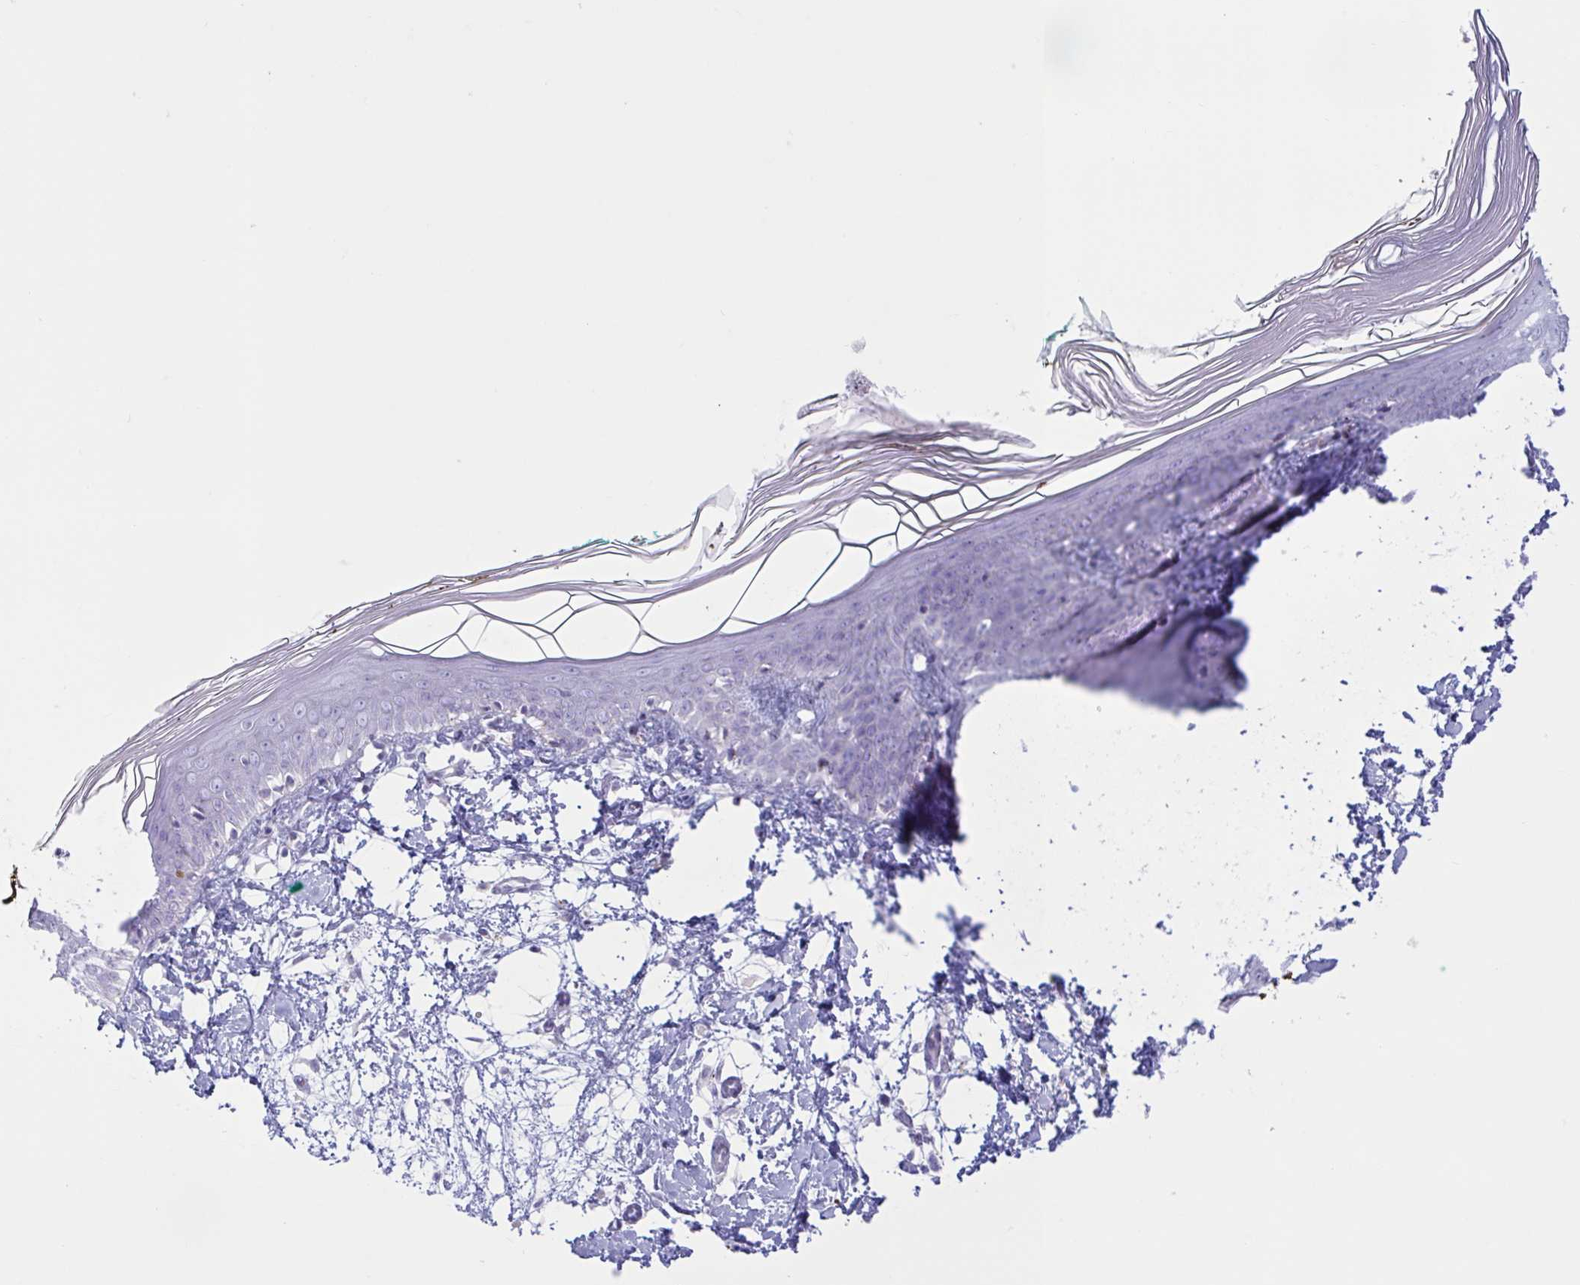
{"staining": {"intensity": "negative", "quantity": "none", "location": "none"}, "tissue": "skin", "cell_type": "Fibroblasts", "image_type": "normal", "snomed": [{"axis": "morphology", "description": "Normal tissue, NOS"}, {"axis": "topography", "description": "Skin"}], "caption": "An immunohistochemistry (IHC) image of normal skin is shown. There is no staining in fibroblasts of skin.", "gene": "XCL1", "patient": {"sex": "female", "age": 34}}